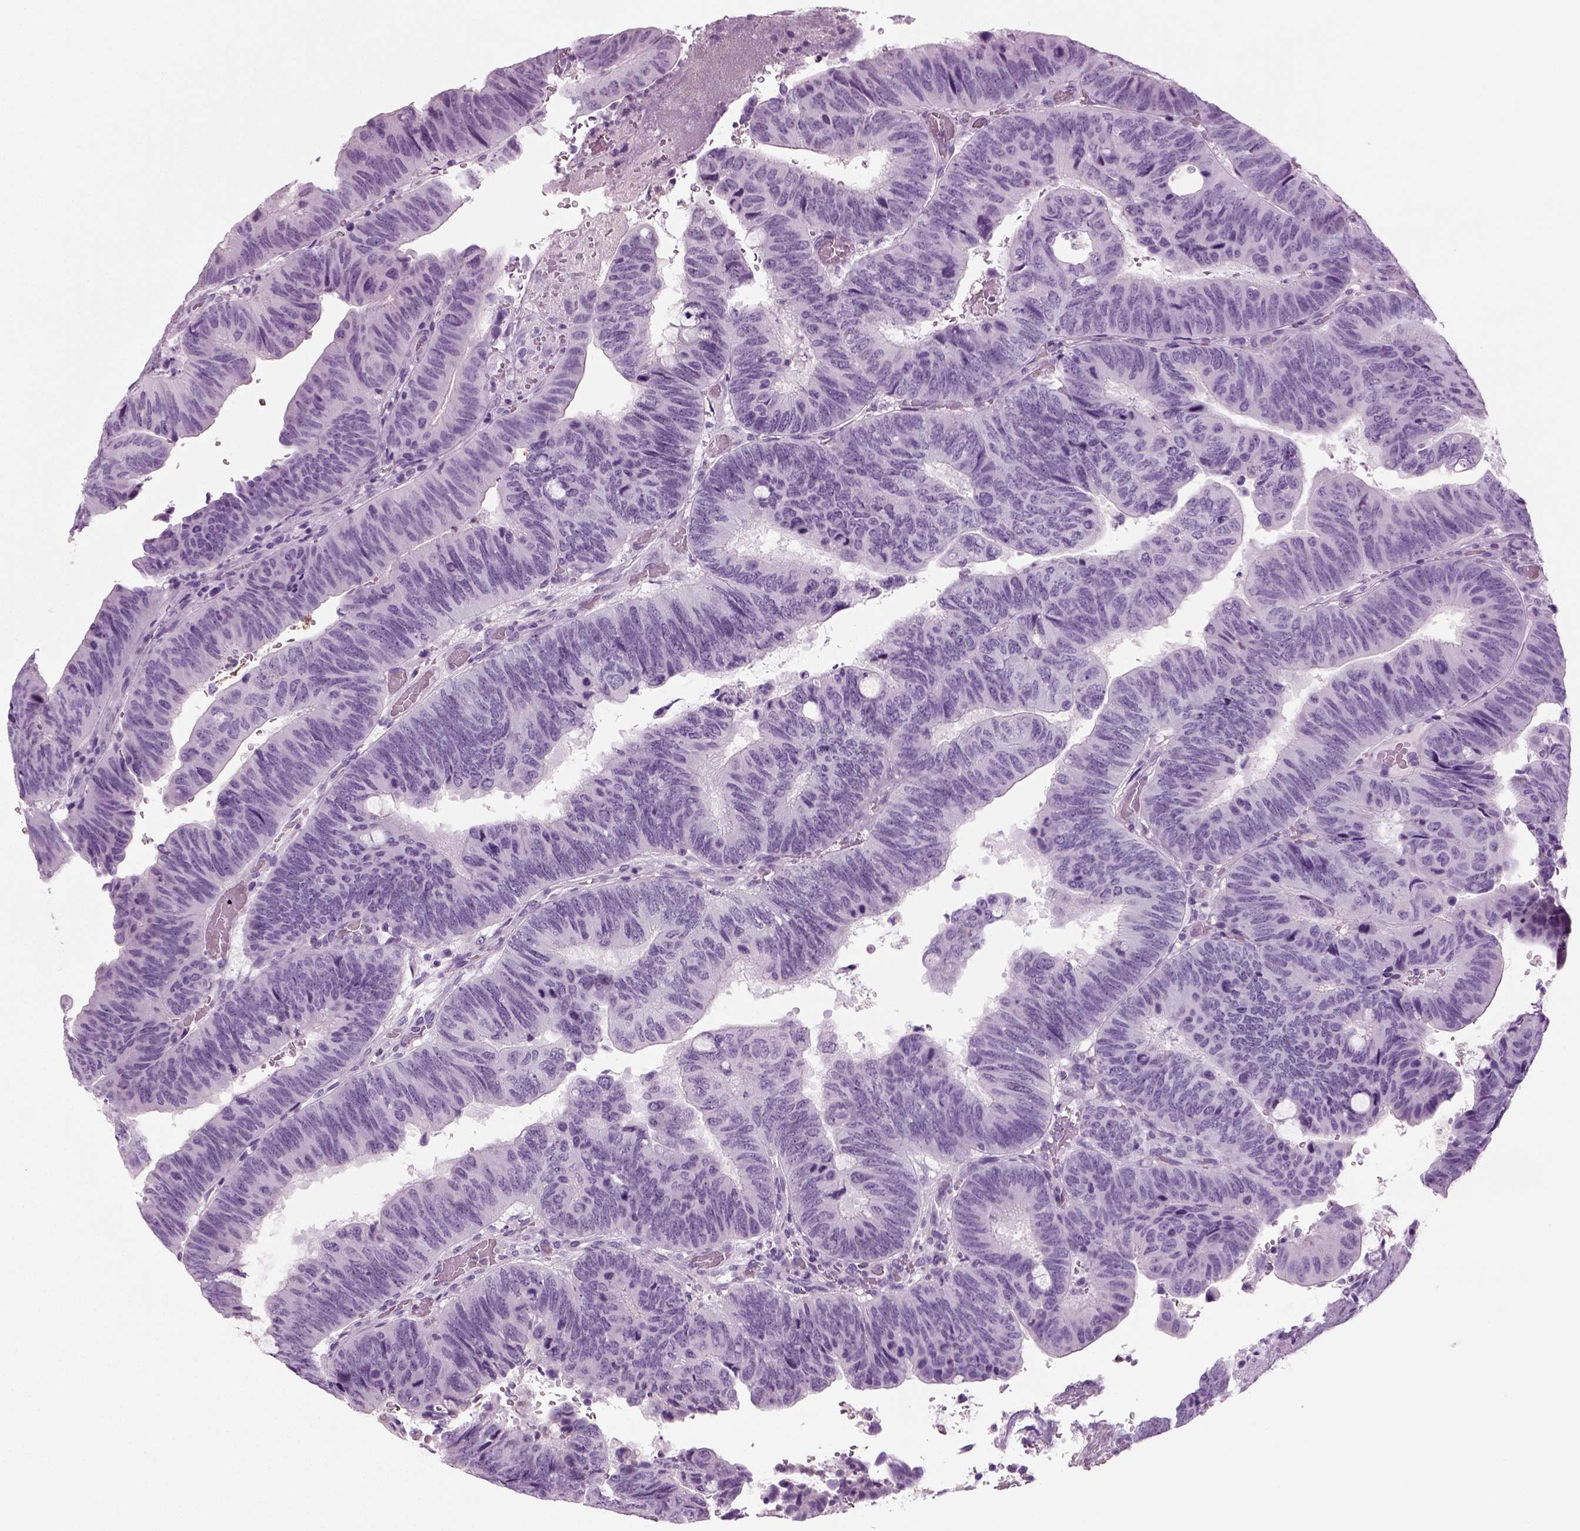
{"staining": {"intensity": "negative", "quantity": "none", "location": "none"}, "tissue": "colorectal cancer", "cell_type": "Tumor cells", "image_type": "cancer", "snomed": [{"axis": "morphology", "description": "Normal tissue, NOS"}, {"axis": "morphology", "description": "Adenocarcinoma, NOS"}, {"axis": "topography", "description": "Rectum"}], "caption": "IHC image of neoplastic tissue: colorectal adenocarcinoma stained with DAB shows no significant protein positivity in tumor cells.", "gene": "CRABP1", "patient": {"sex": "male", "age": 92}}